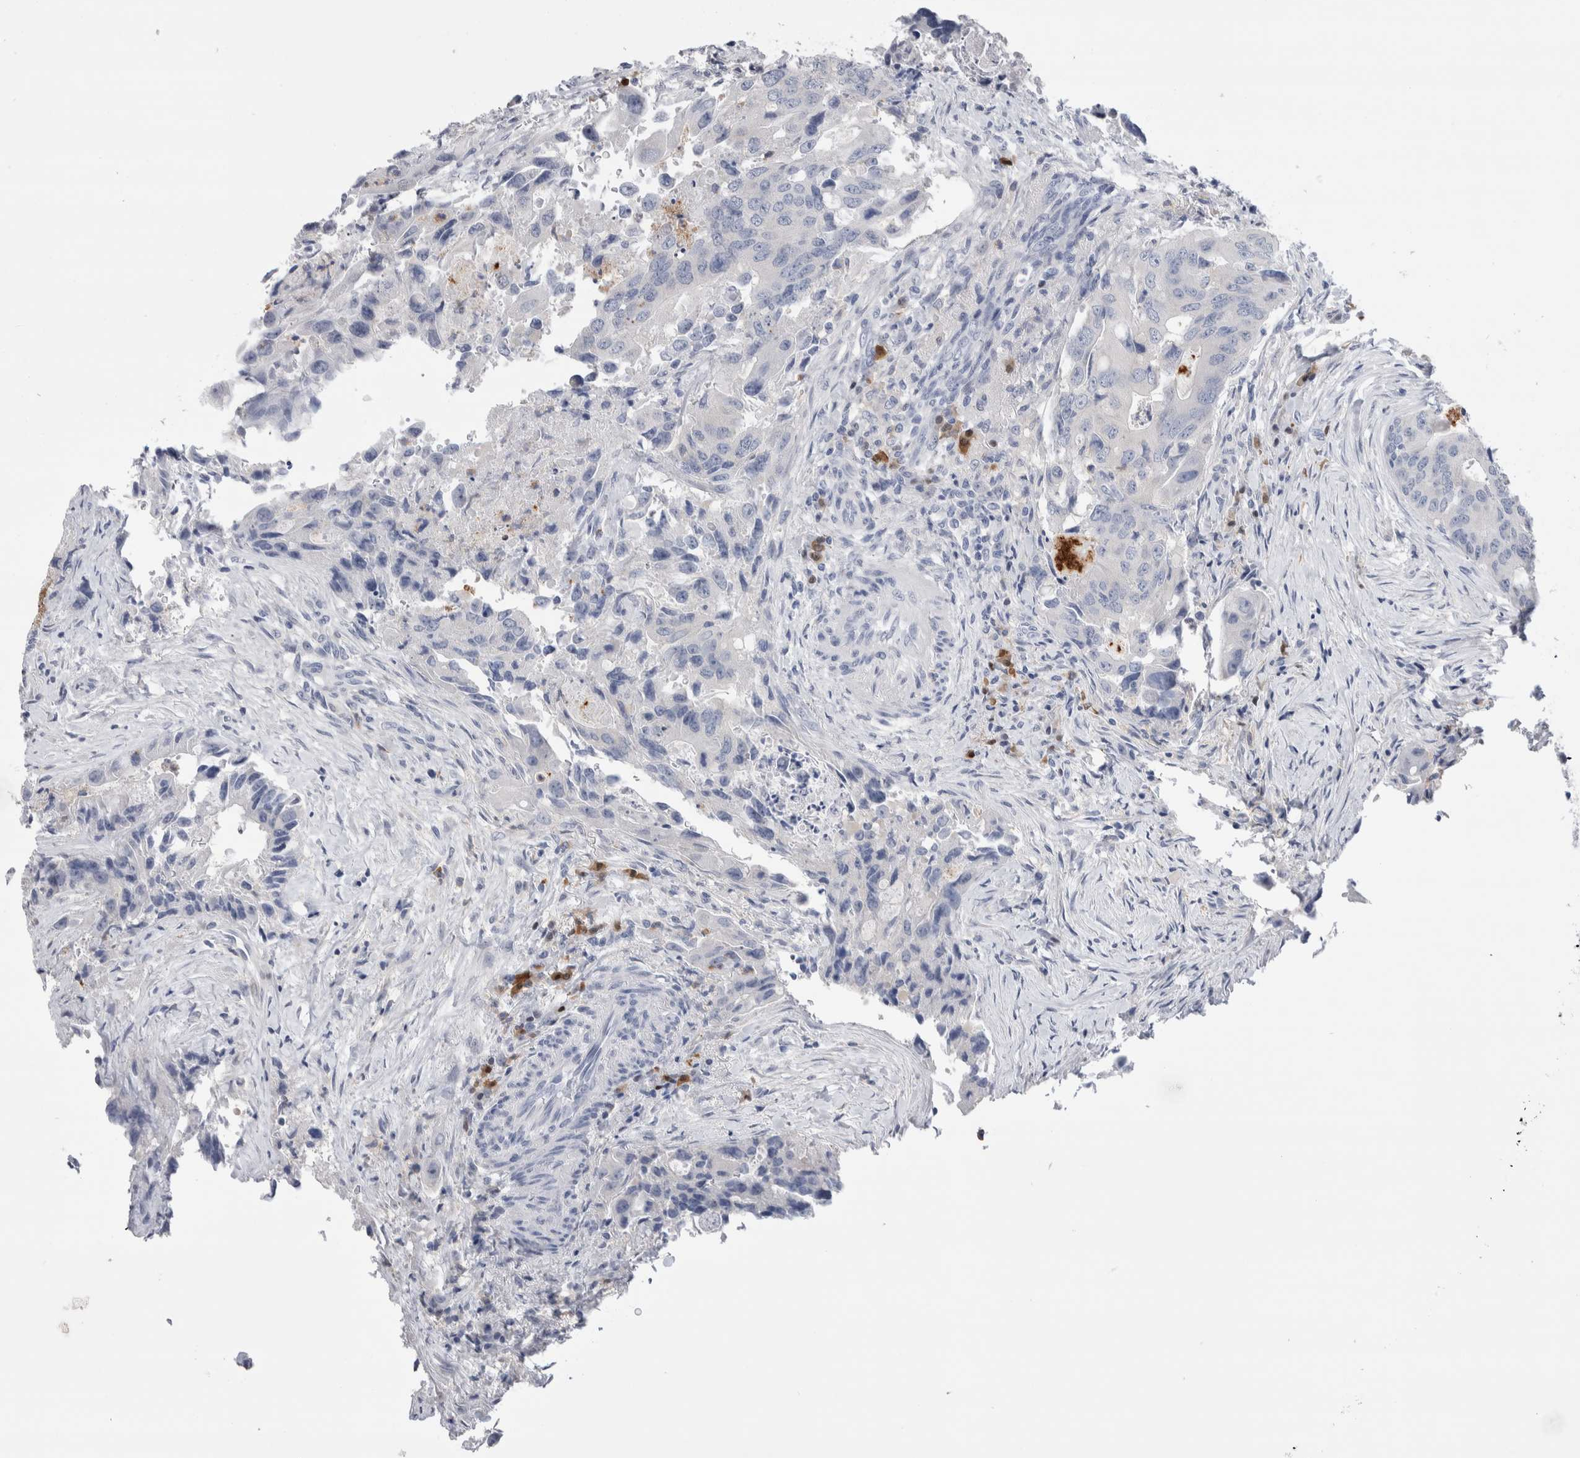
{"staining": {"intensity": "negative", "quantity": "none", "location": "none"}, "tissue": "colorectal cancer", "cell_type": "Tumor cells", "image_type": "cancer", "snomed": [{"axis": "morphology", "description": "Adenocarcinoma, NOS"}, {"axis": "topography", "description": "Colon"}], "caption": "An immunohistochemistry histopathology image of colorectal adenocarcinoma is shown. There is no staining in tumor cells of colorectal adenocarcinoma.", "gene": "LURAP1L", "patient": {"sex": "male", "age": 71}}